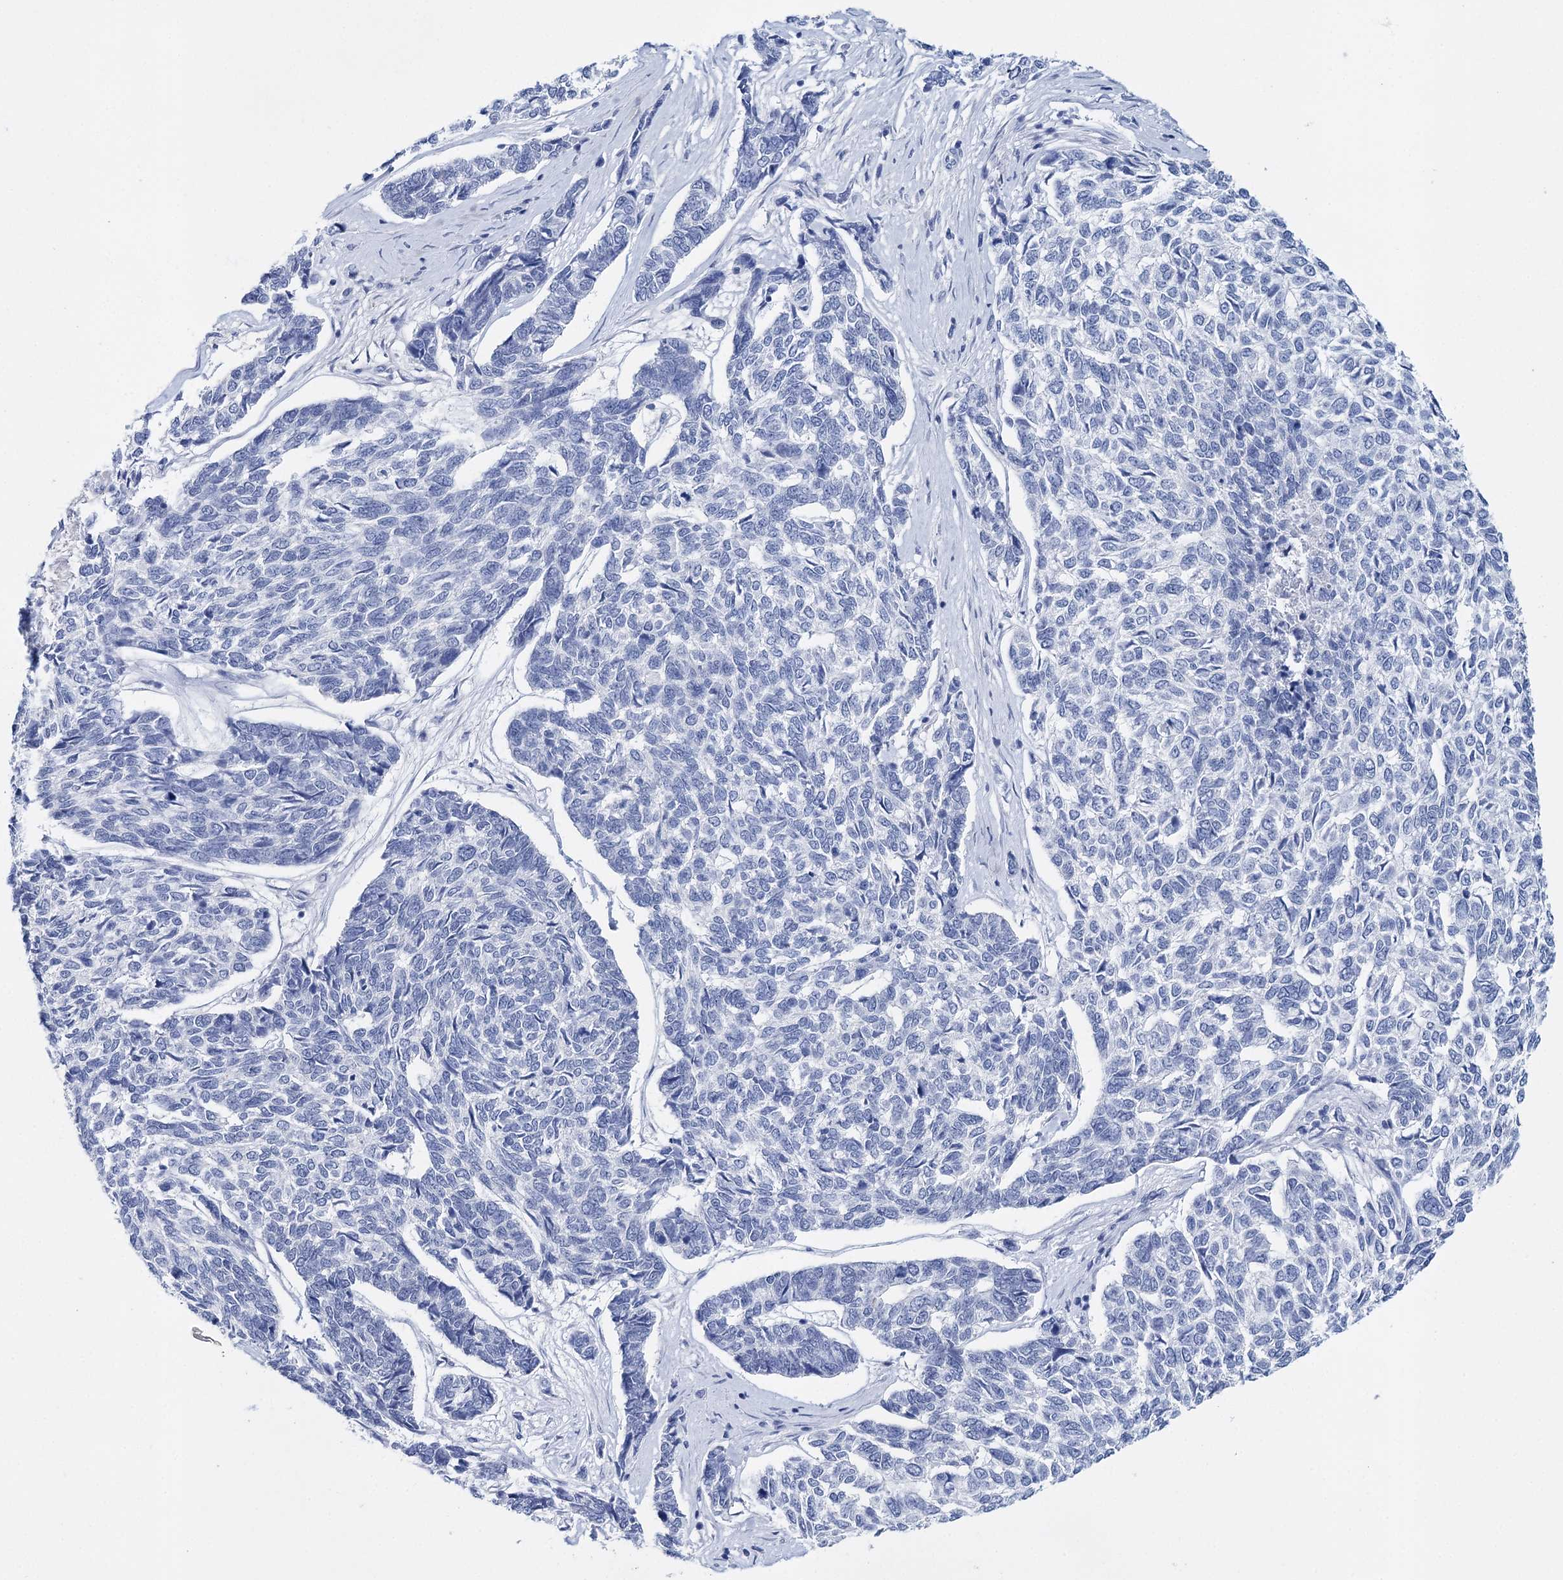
{"staining": {"intensity": "negative", "quantity": "none", "location": "none"}, "tissue": "skin cancer", "cell_type": "Tumor cells", "image_type": "cancer", "snomed": [{"axis": "morphology", "description": "Basal cell carcinoma"}, {"axis": "topography", "description": "Skin"}], "caption": "An IHC image of skin cancer is shown. There is no staining in tumor cells of skin cancer. The staining is performed using DAB (3,3'-diaminobenzidine) brown chromogen with nuclei counter-stained in using hematoxylin.", "gene": "CEACAM8", "patient": {"sex": "female", "age": 65}}